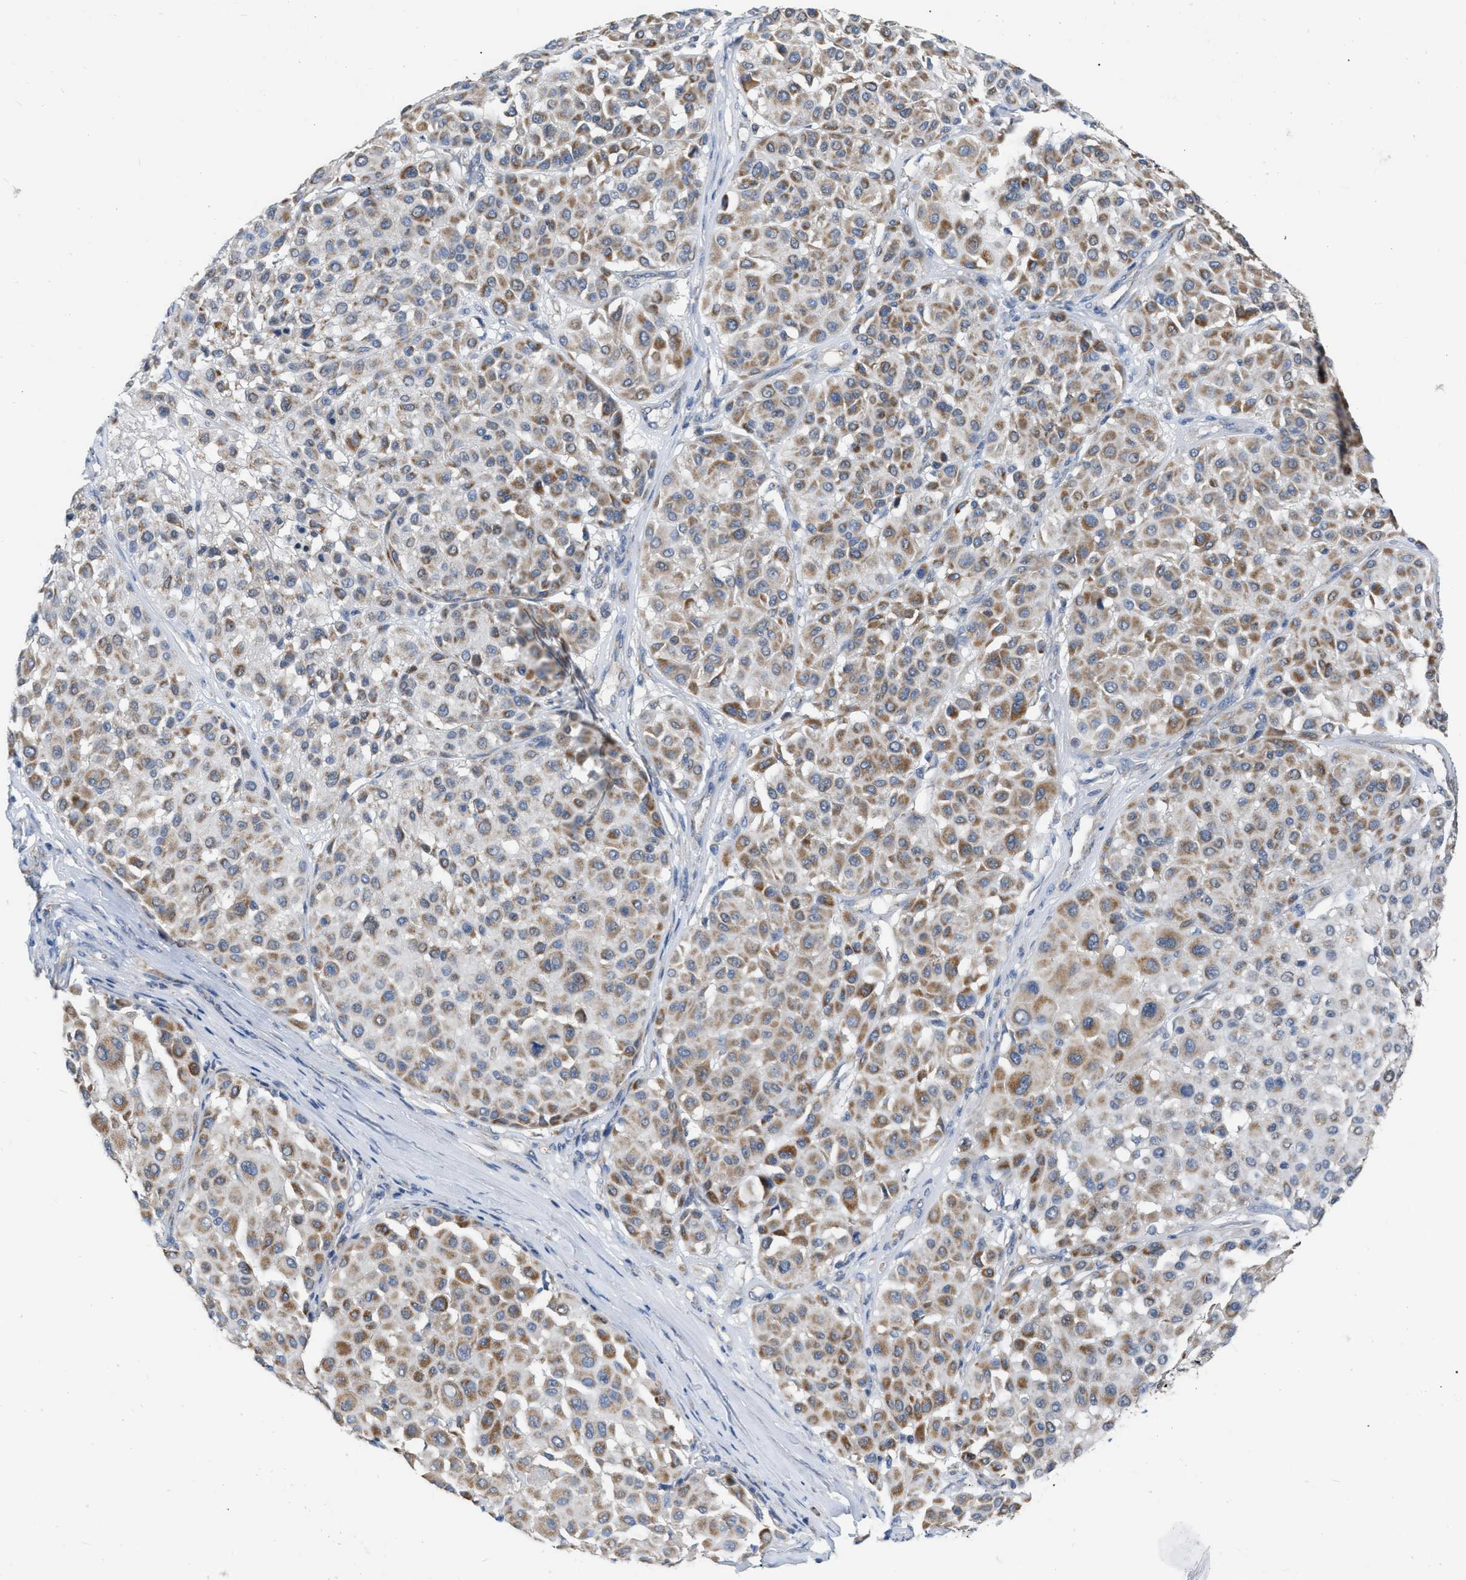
{"staining": {"intensity": "moderate", "quantity": ">75%", "location": "cytoplasmic/membranous"}, "tissue": "melanoma", "cell_type": "Tumor cells", "image_type": "cancer", "snomed": [{"axis": "morphology", "description": "Malignant melanoma, Metastatic site"}, {"axis": "topography", "description": "Soft tissue"}], "caption": "This image shows immunohistochemistry staining of malignant melanoma (metastatic site), with medium moderate cytoplasmic/membranous positivity in about >75% of tumor cells.", "gene": "DDX56", "patient": {"sex": "male", "age": 41}}